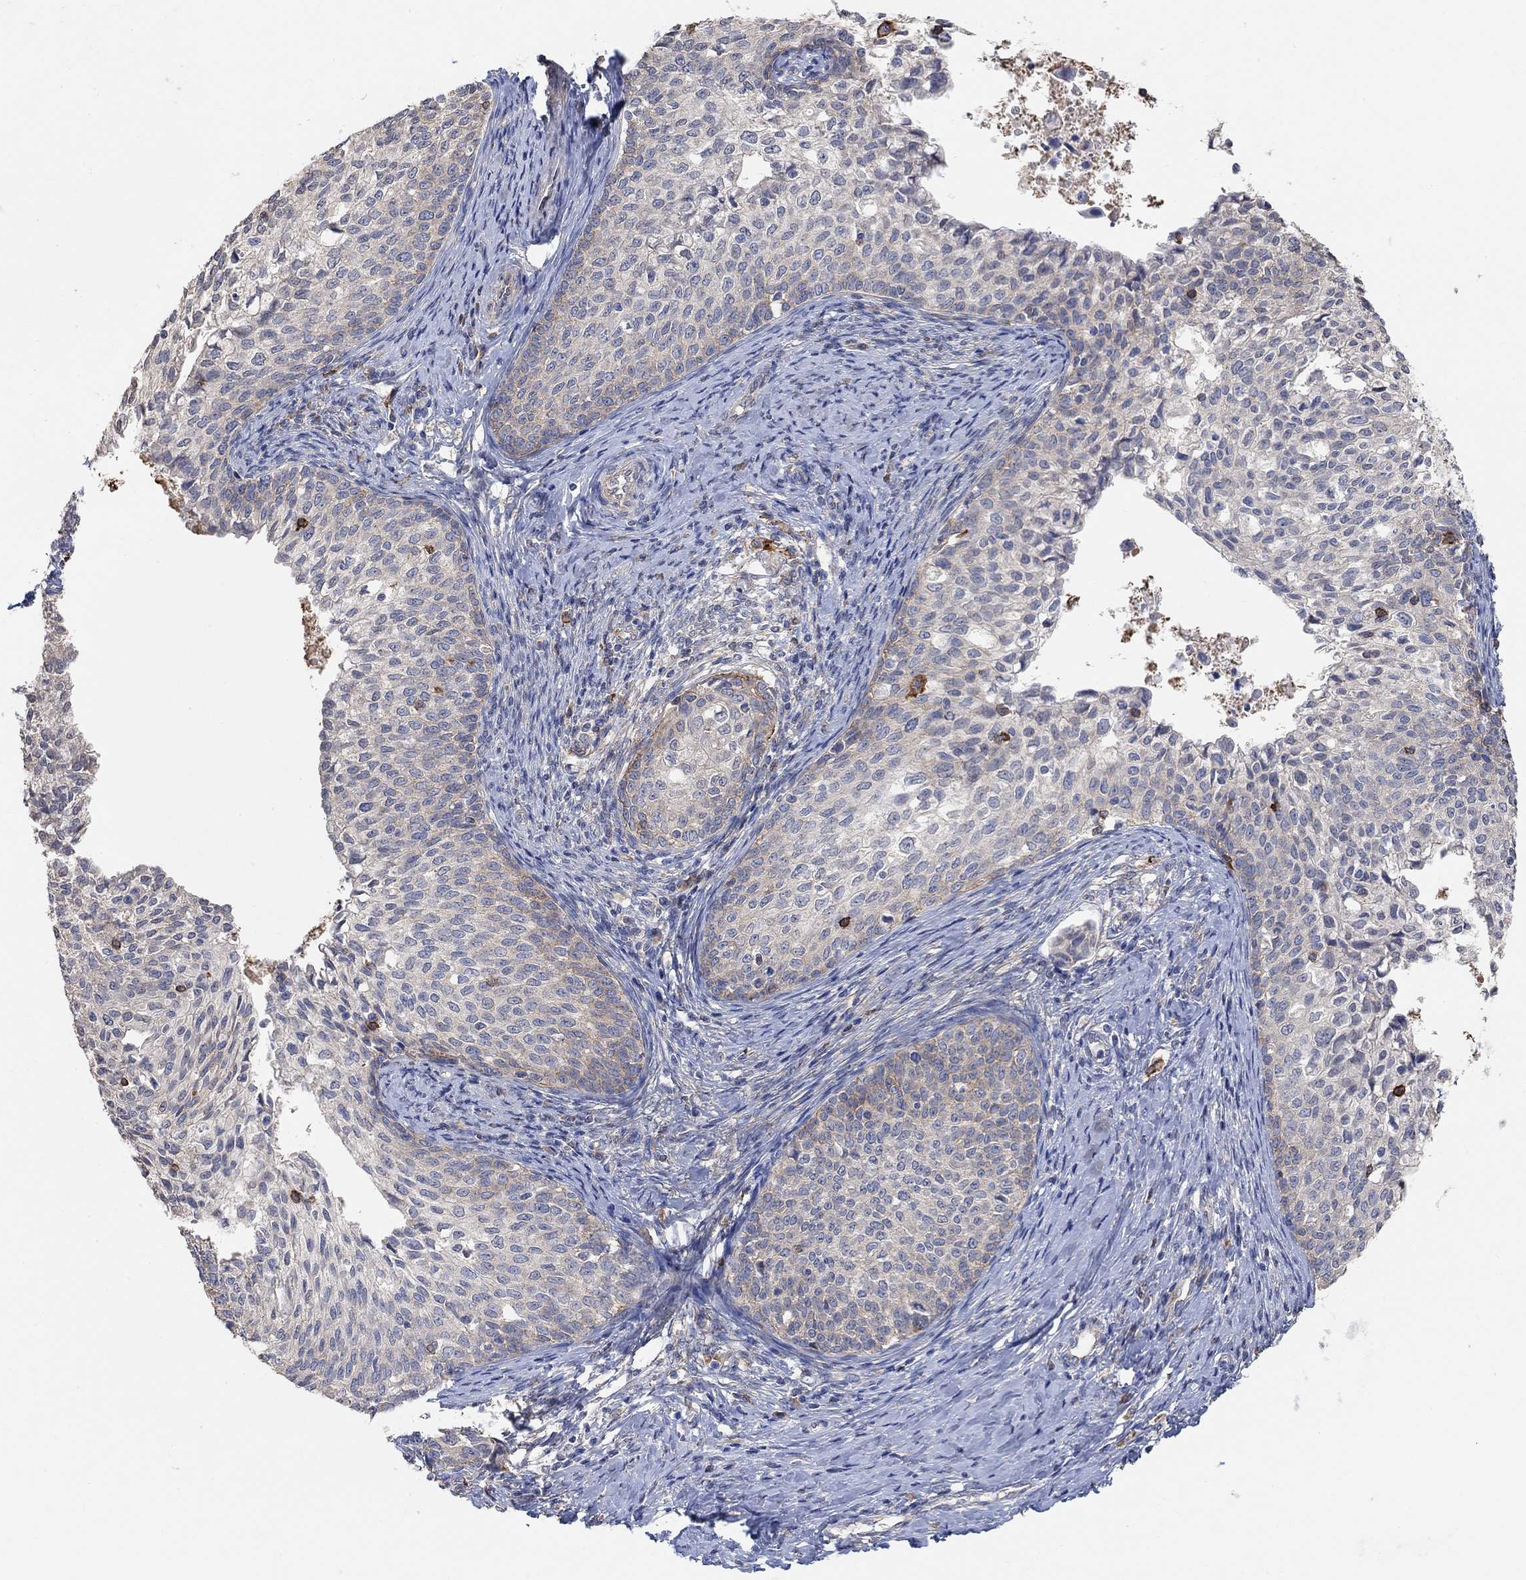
{"staining": {"intensity": "strong", "quantity": "<25%", "location": "cytoplasmic/membranous"}, "tissue": "cervical cancer", "cell_type": "Tumor cells", "image_type": "cancer", "snomed": [{"axis": "morphology", "description": "Squamous cell carcinoma, NOS"}, {"axis": "topography", "description": "Cervix"}], "caption": "A medium amount of strong cytoplasmic/membranous expression is seen in about <25% of tumor cells in squamous cell carcinoma (cervical) tissue.", "gene": "SYT16", "patient": {"sex": "female", "age": 51}}